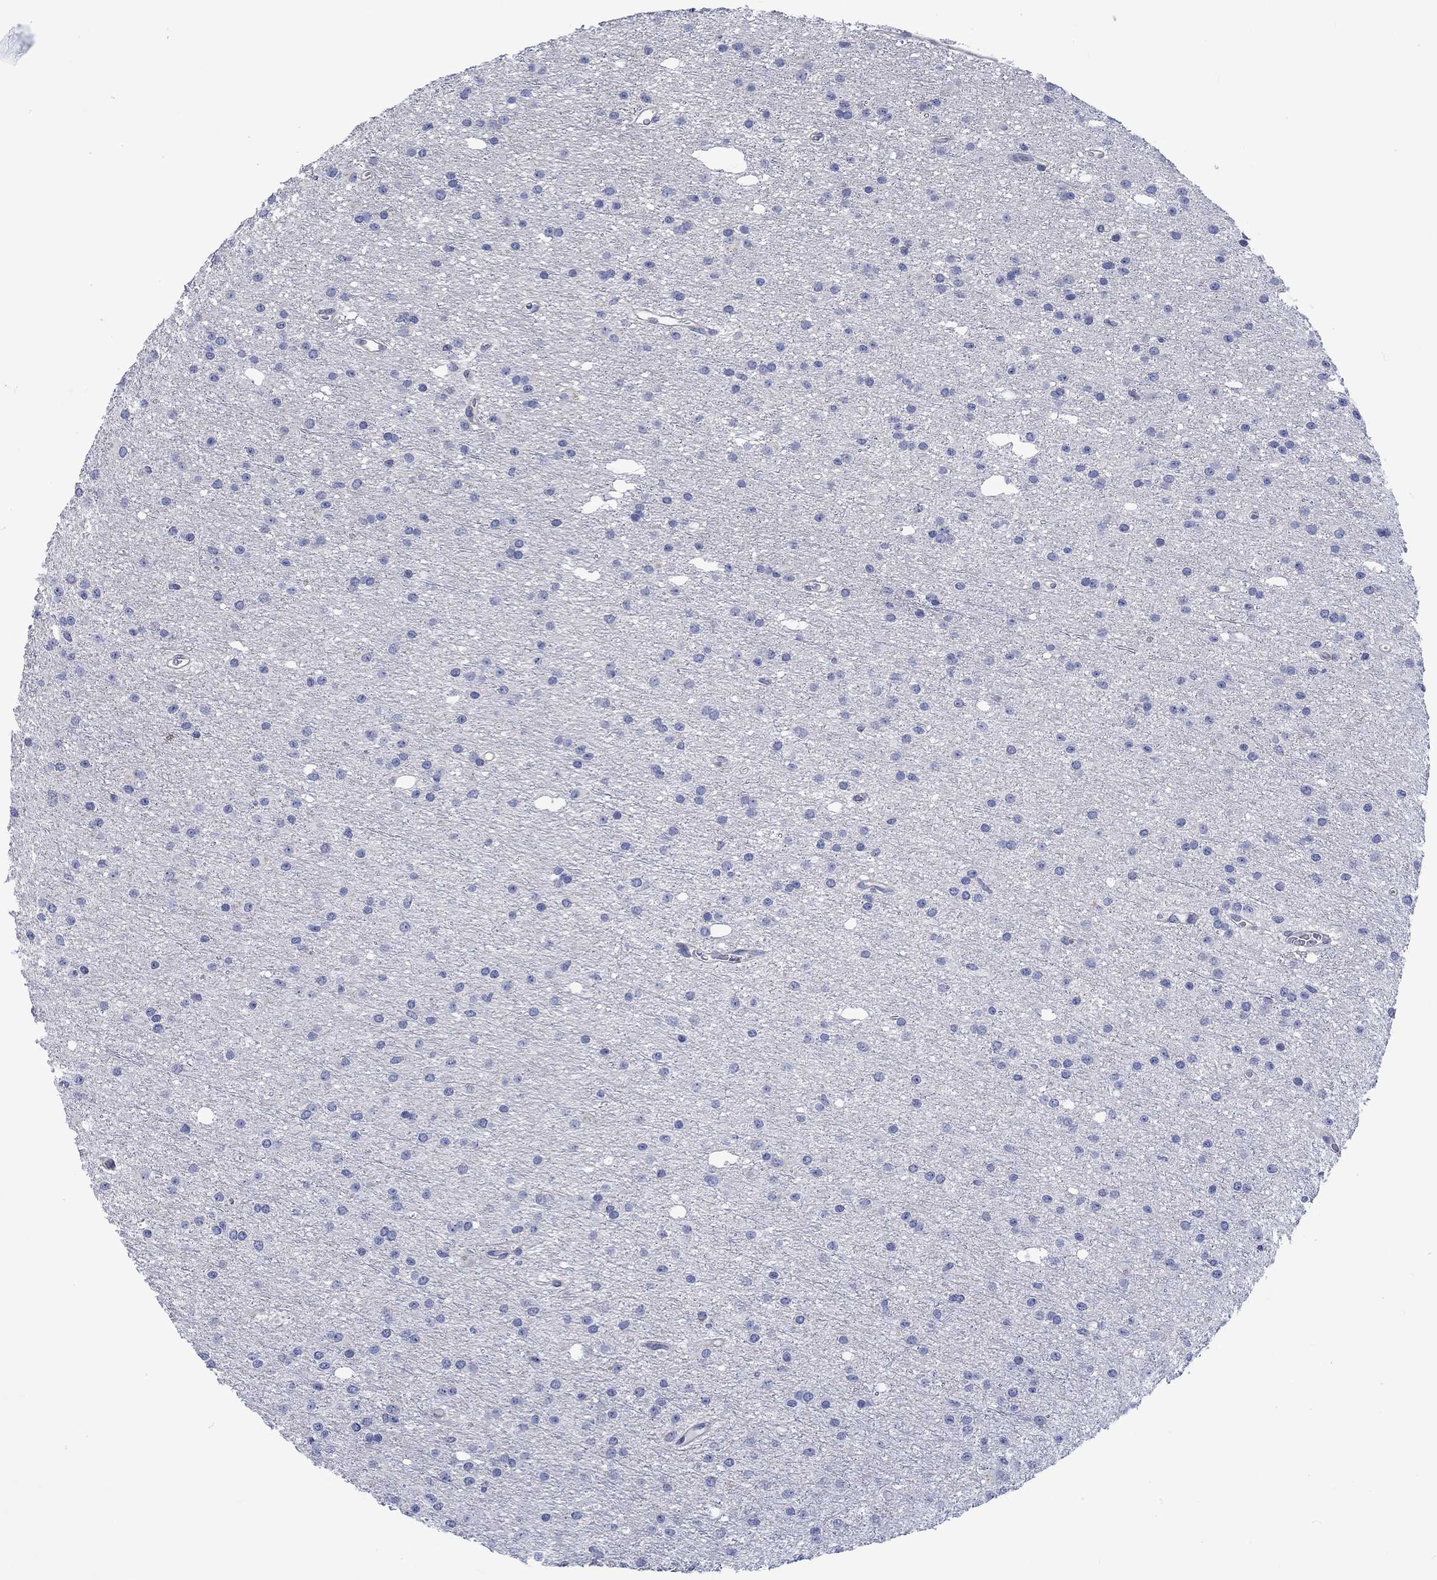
{"staining": {"intensity": "negative", "quantity": "none", "location": "none"}, "tissue": "glioma", "cell_type": "Tumor cells", "image_type": "cancer", "snomed": [{"axis": "morphology", "description": "Glioma, malignant, Low grade"}, {"axis": "topography", "description": "Brain"}], "caption": "Immunohistochemical staining of human low-grade glioma (malignant) demonstrates no significant staining in tumor cells.", "gene": "AGRP", "patient": {"sex": "male", "age": 27}}